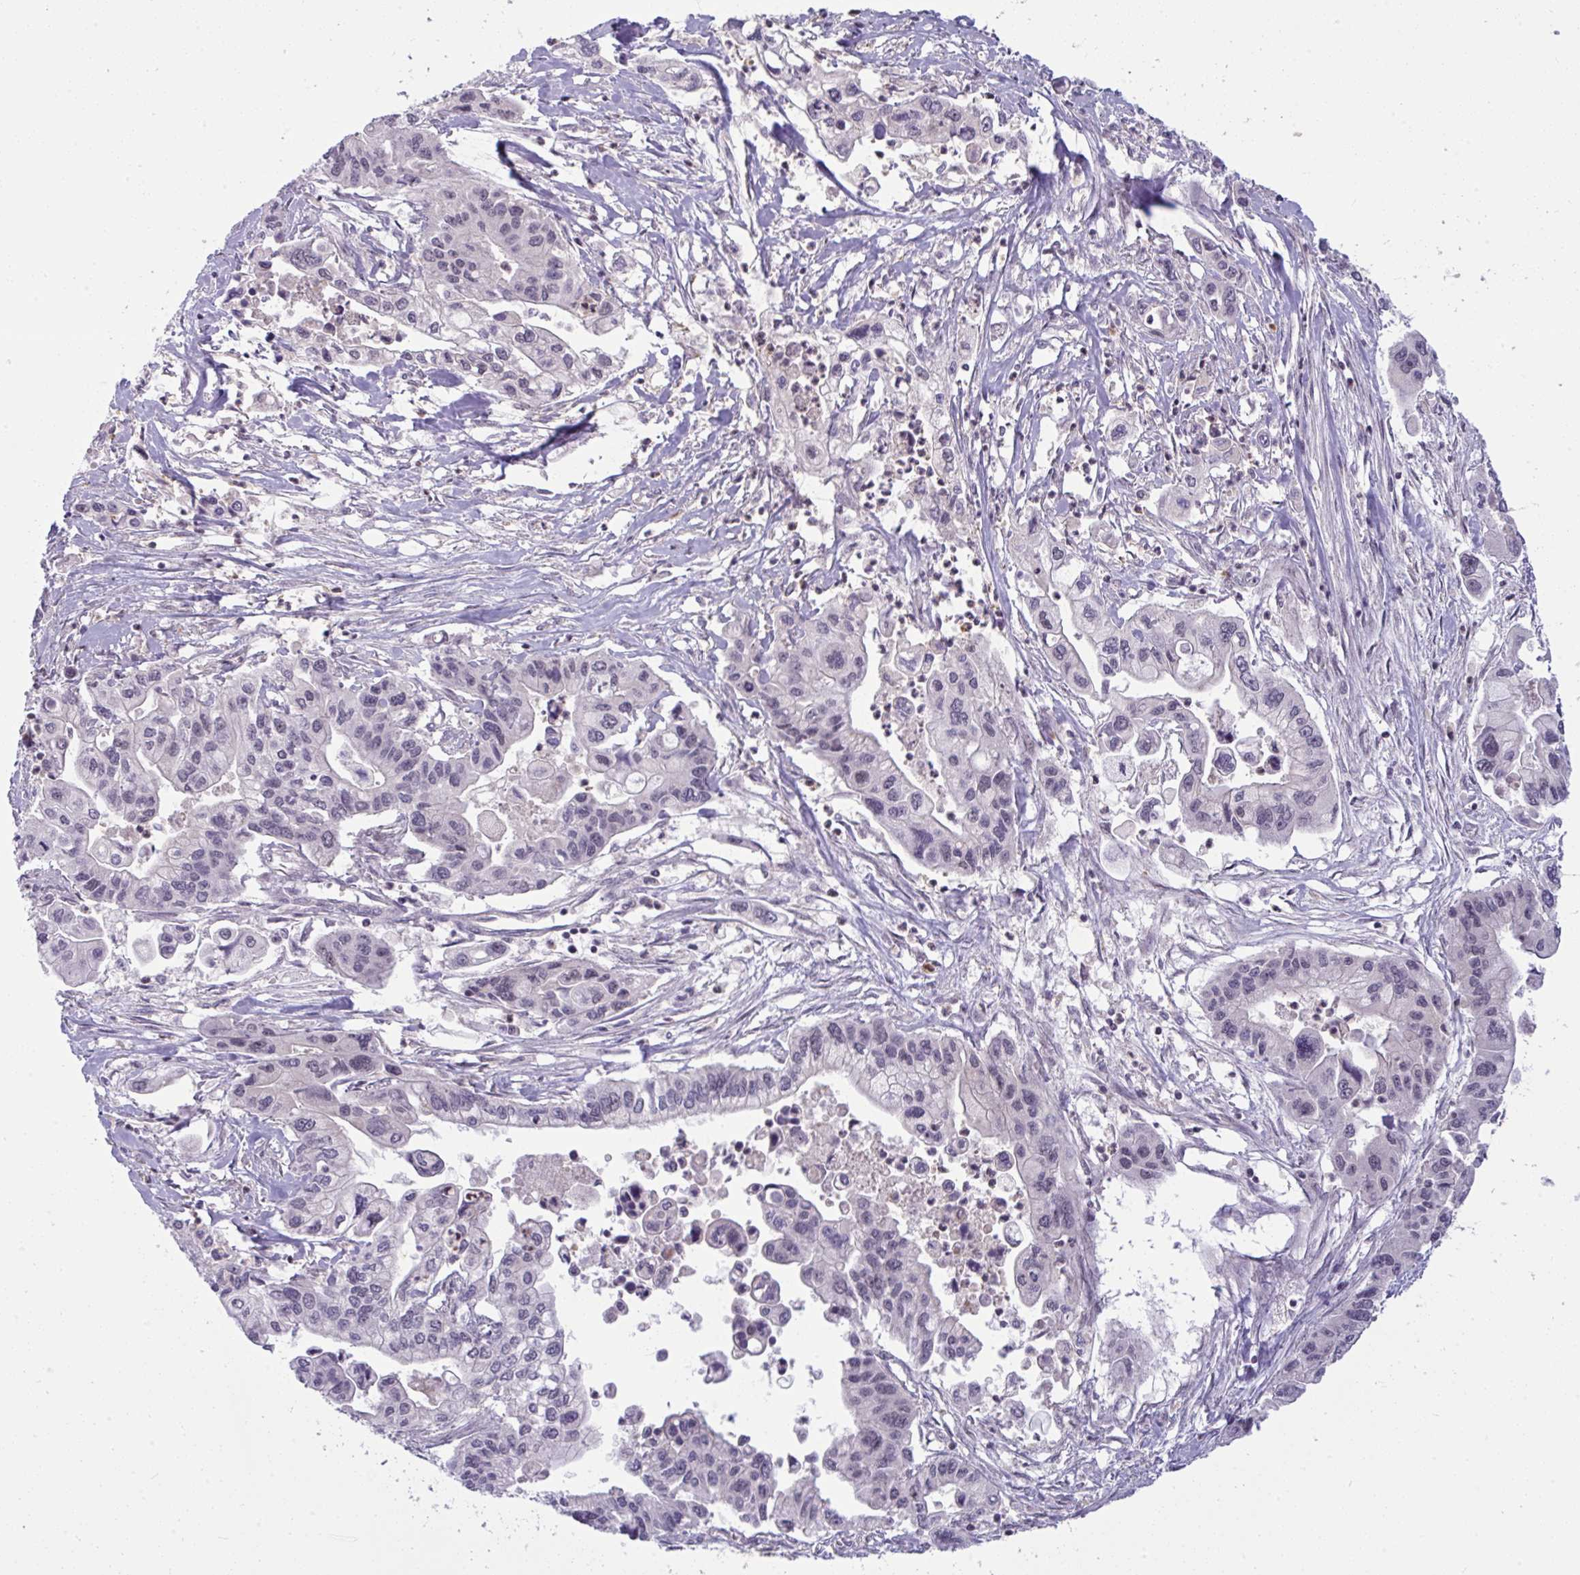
{"staining": {"intensity": "negative", "quantity": "none", "location": "none"}, "tissue": "pancreatic cancer", "cell_type": "Tumor cells", "image_type": "cancer", "snomed": [{"axis": "morphology", "description": "Adenocarcinoma, NOS"}, {"axis": "topography", "description": "Pancreas"}], "caption": "Immunohistochemistry image of neoplastic tissue: pancreatic adenocarcinoma stained with DAB (3,3'-diaminobenzidine) shows no significant protein positivity in tumor cells. (DAB (3,3'-diaminobenzidine) immunohistochemistry, high magnification).", "gene": "KLF2", "patient": {"sex": "male", "age": 62}}